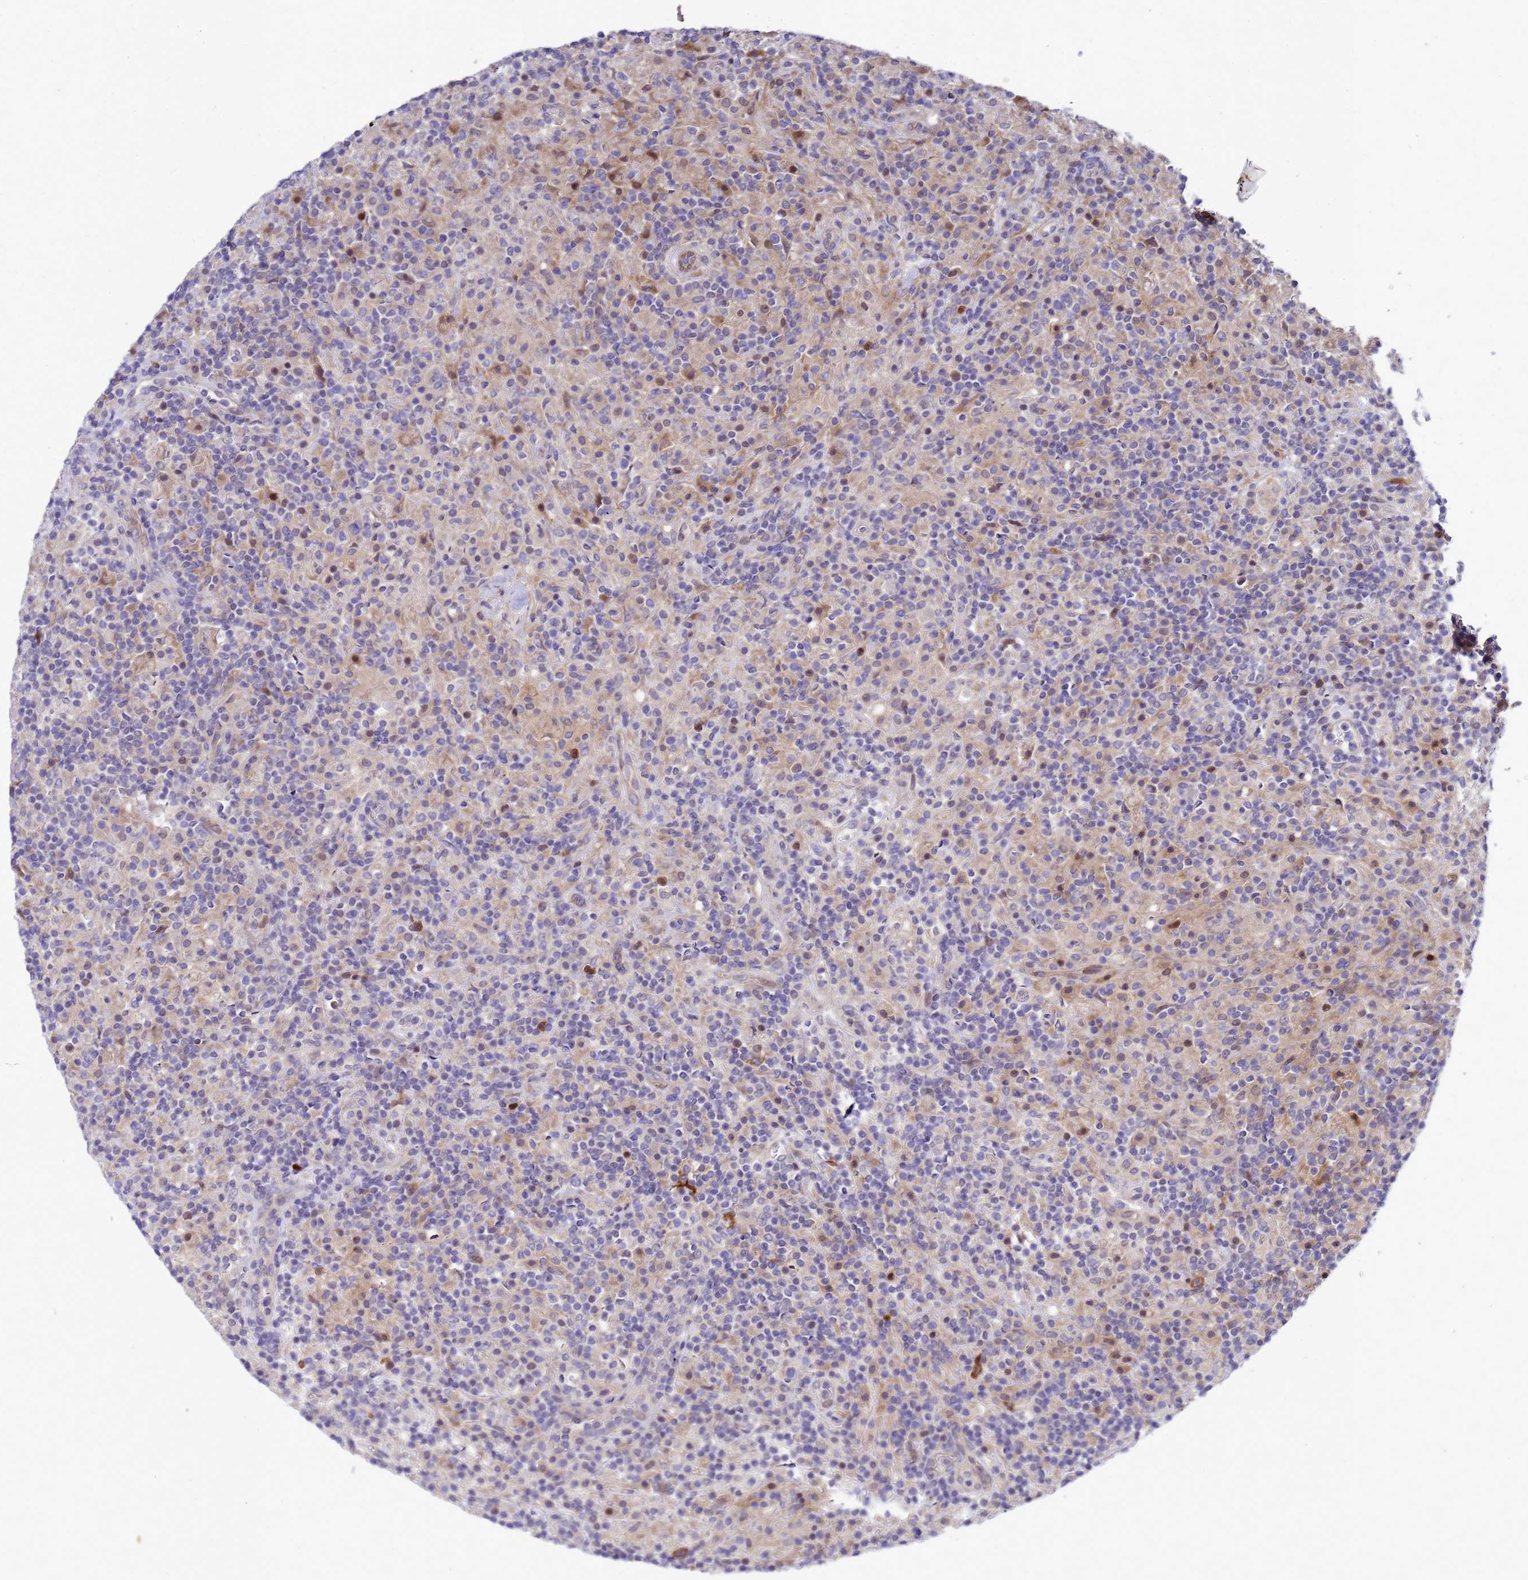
{"staining": {"intensity": "negative", "quantity": "none", "location": "none"}, "tissue": "lymphoma", "cell_type": "Tumor cells", "image_type": "cancer", "snomed": [{"axis": "morphology", "description": "Hodgkin's disease, NOS"}, {"axis": "topography", "description": "Lymph node"}], "caption": "Immunohistochemistry micrograph of neoplastic tissue: Hodgkin's disease stained with DAB exhibits no significant protein expression in tumor cells. (Stains: DAB (3,3'-diaminobenzidine) immunohistochemistry with hematoxylin counter stain, Microscopy: brightfield microscopy at high magnification).", "gene": "RNF215", "patient": {"sex": "male", "age": 70}}